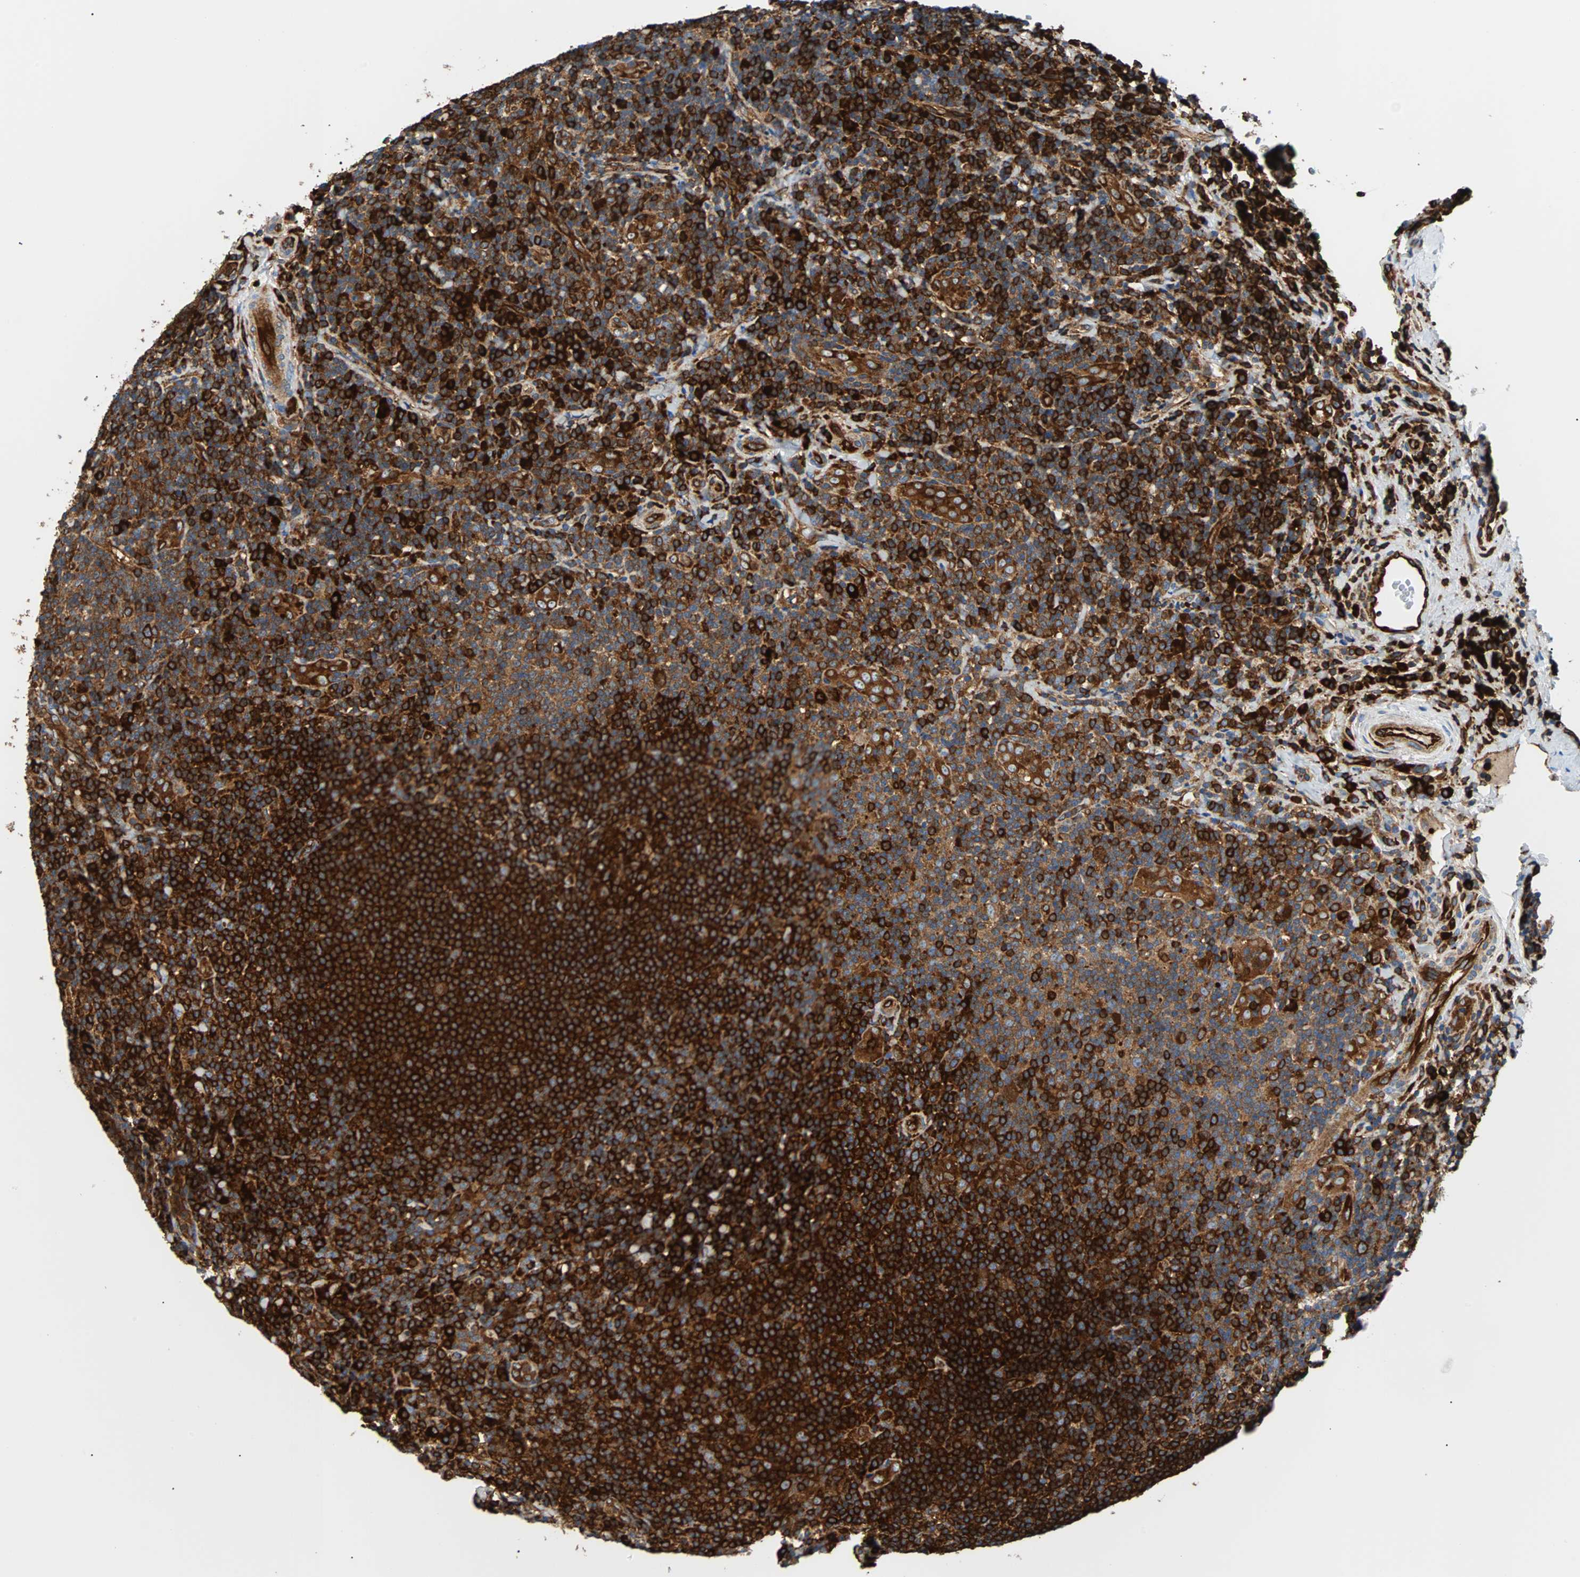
{"staining": {"intensity": "strong", "quantity": ">75%", "location": "cytoplasmic/membranous"}, "tissue": "lymphoma", "cell_type": "Tumor cells", "image_type": "cancer", "snomed": [{"axis": "morphology", "description": "Malignant lymphoma, non-Hodgkin's type, High grade"}, {"axis": "topography", "description": "Tonsil"}], "caption": "A brown stain shows strong cytoplasmic/membranous staining of a protein in high-grade malignant lymphoma, non-Hodgkin's type tumor cells. (IHC, brightfield microscopy, high magnification).", "gene": "PLCG2", "patient": {"sex": "female", "age": 36}}